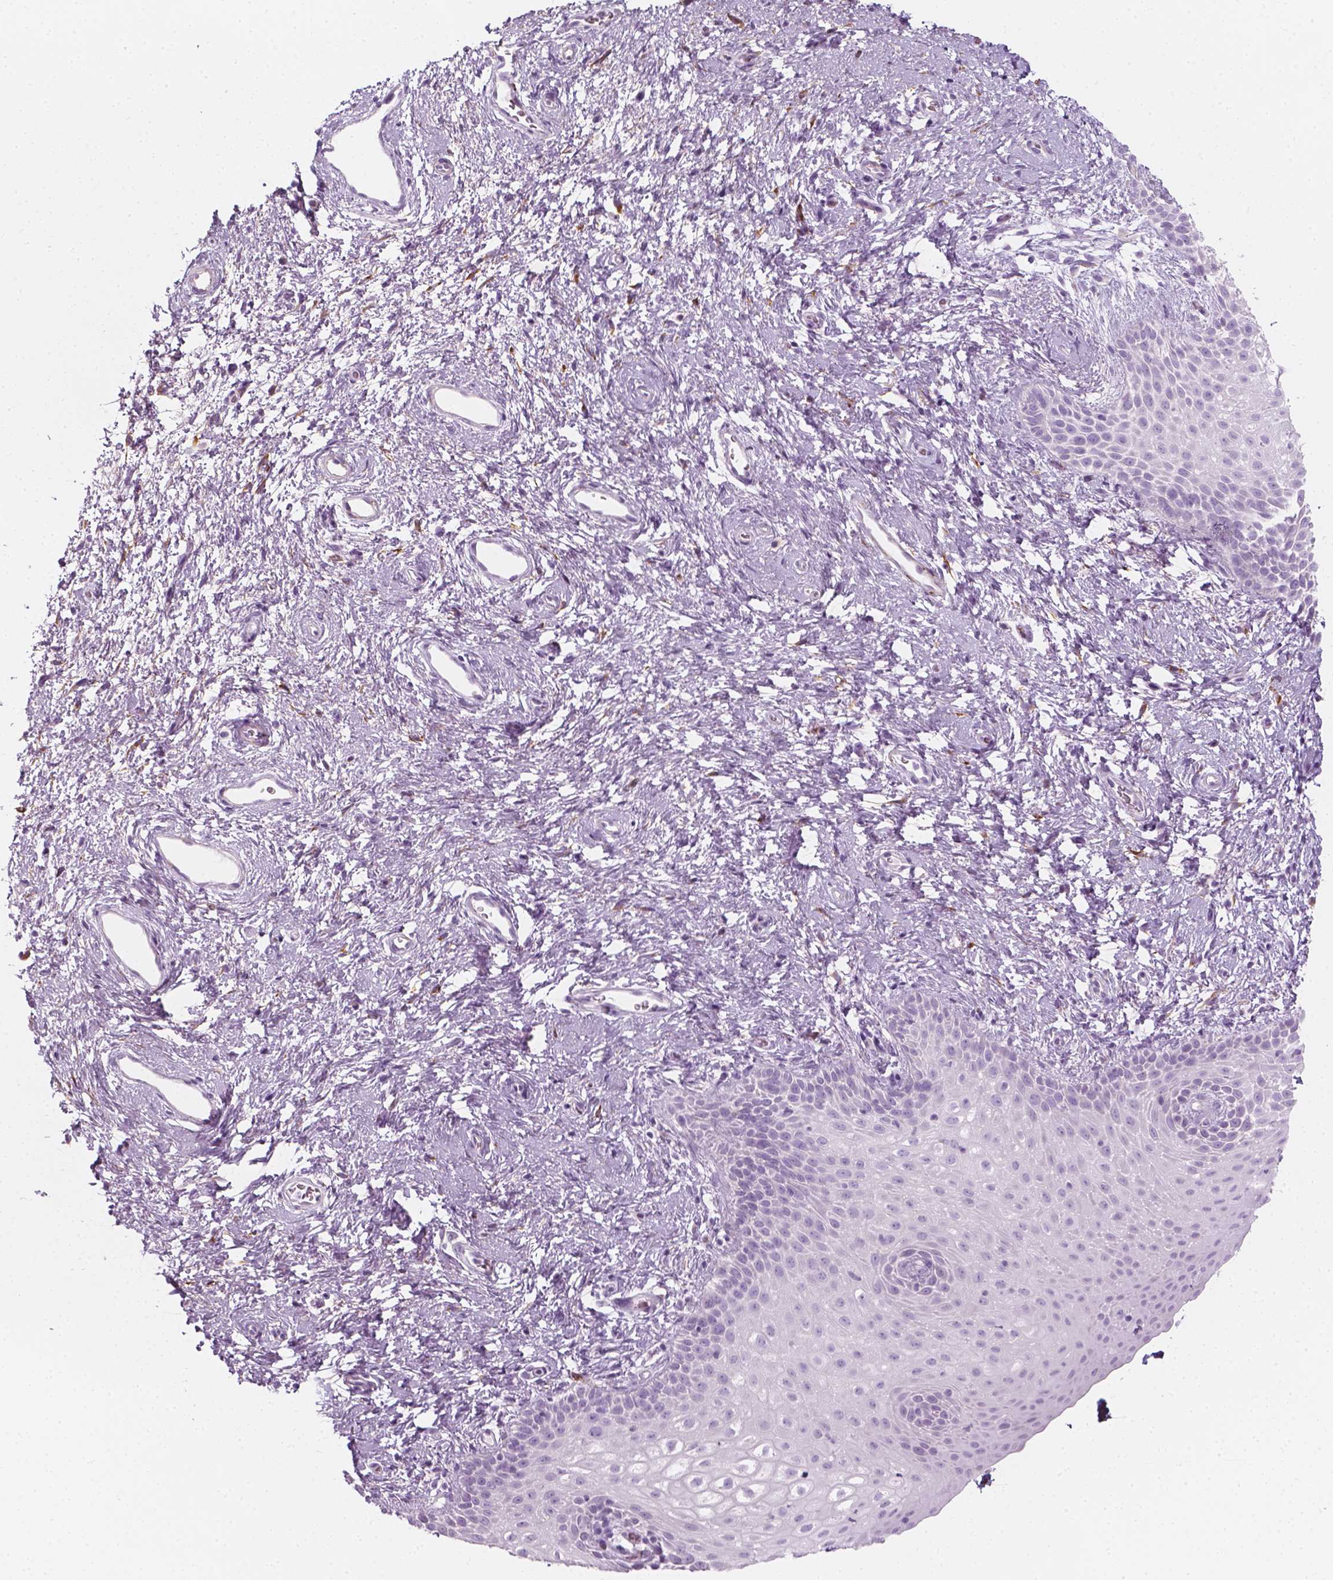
{"staining": {"intensity": "moderate", "quantity": "<25%", "location": "cytoplasmic/membranous"}, "tissue": "skin", "cell_type": "Epidermal cells", "image_type": "normal", "snomed": [{"axis": "morphology", "description": "Normal tissue, NOS"}, {"axis": "topography", "description": "Anal"}], "caption": "Immunohistochemical staining of unremarkable human skin reveals low levels of moderate cytoplasmic/membranous expression in about <25% of epidermal cells.", "gene": "CES1", "patient": {"sex": "female", "age": 46}}